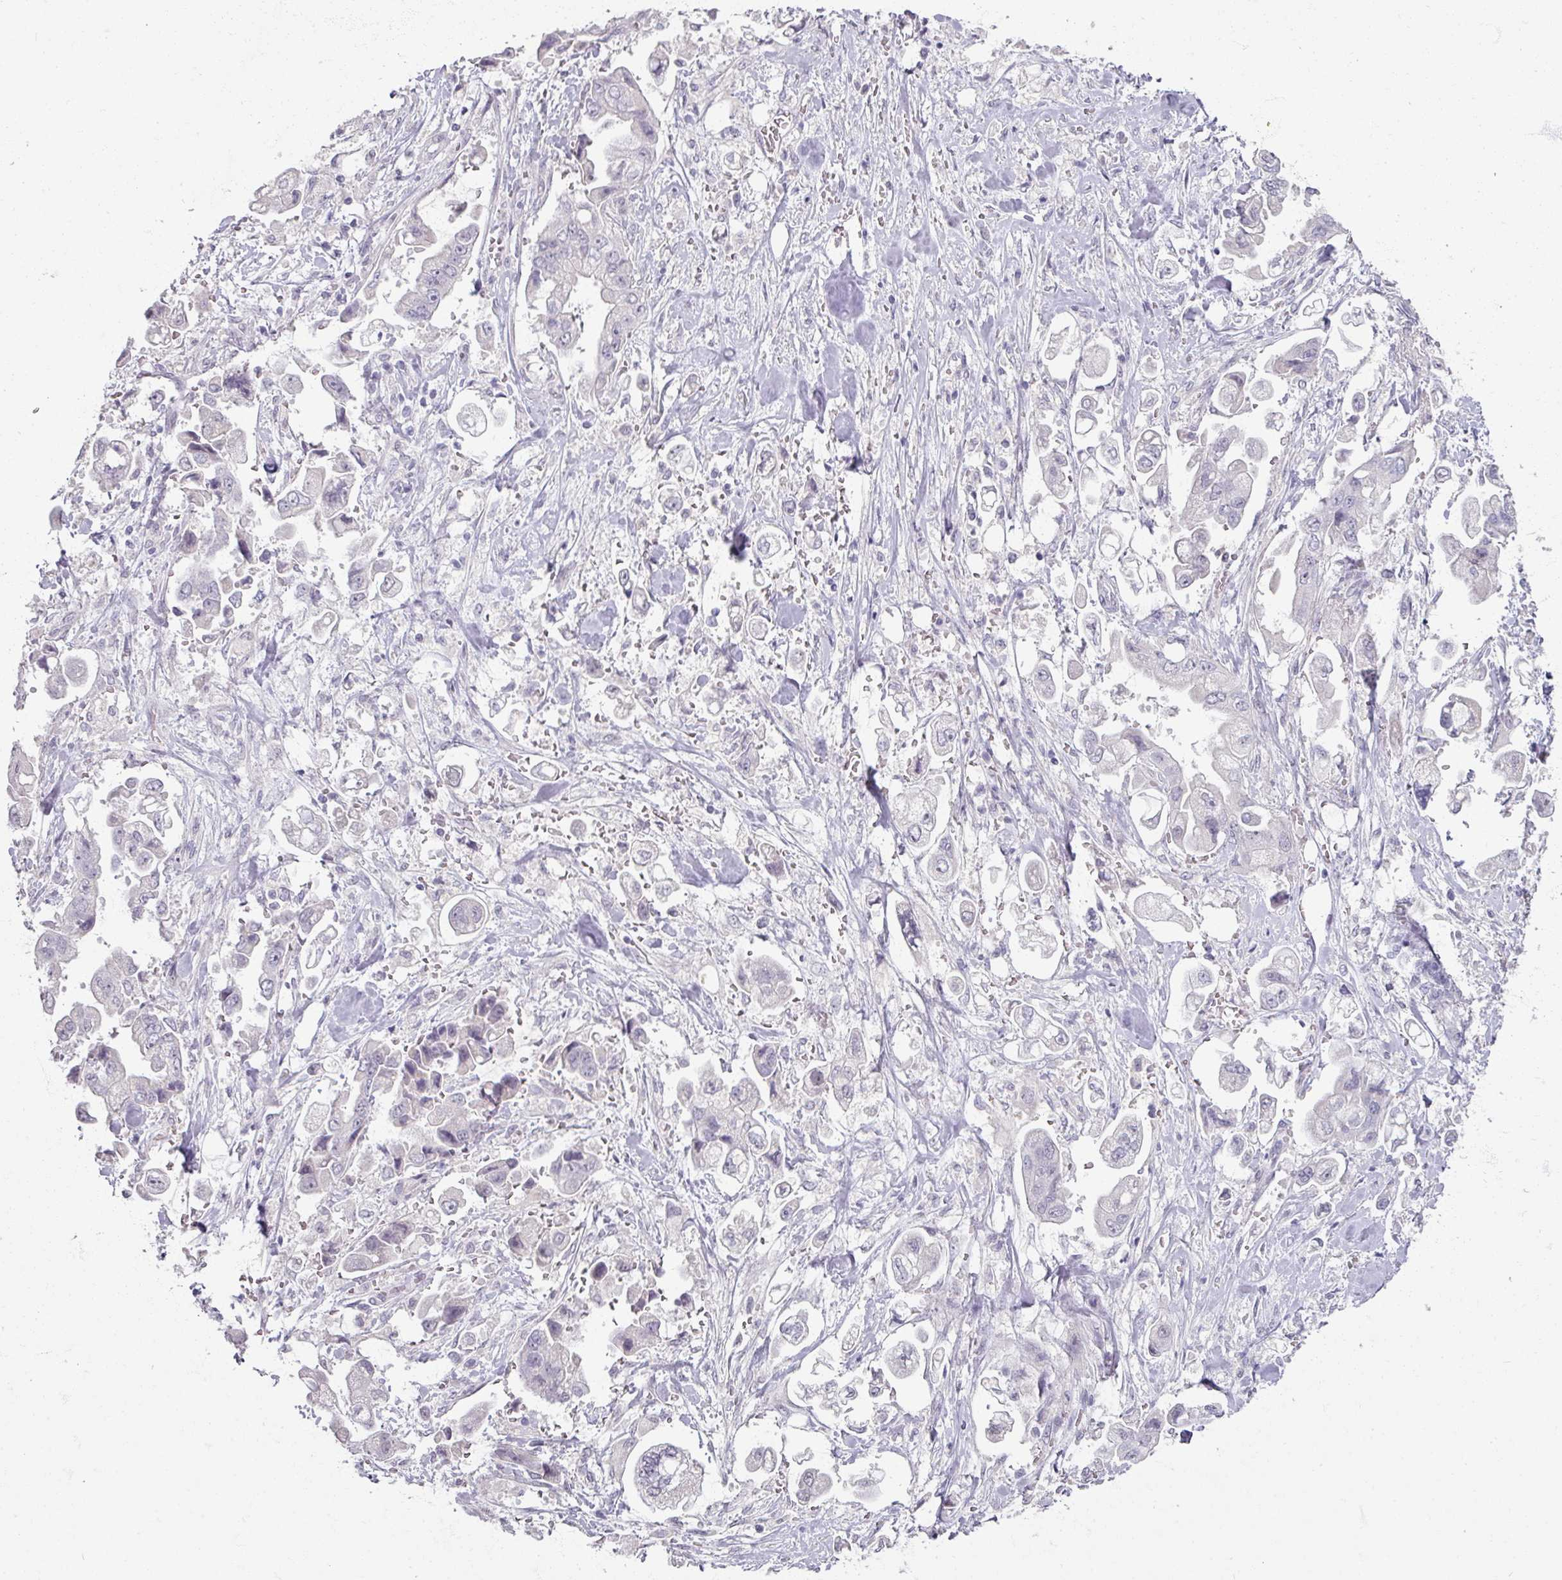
{"staining": {"intensity": "negative", "quantity": "none", "location": "none"}, "tissue": "stomach cancer", "cell_type": "Tumor cells", "image_type": "cancer", "snomed": [{"axis": "morphology", "description": "Adenocarcinoma, NOS"}, {"axis": "topography", "description": "Stomach"}], "caption": "Immunohistochemistry of human stomach adenocarcinoma demonstrates no positivity in tumor cells.", "gene": "SOX11", "patient": {"sex": "male", "age": 62}}